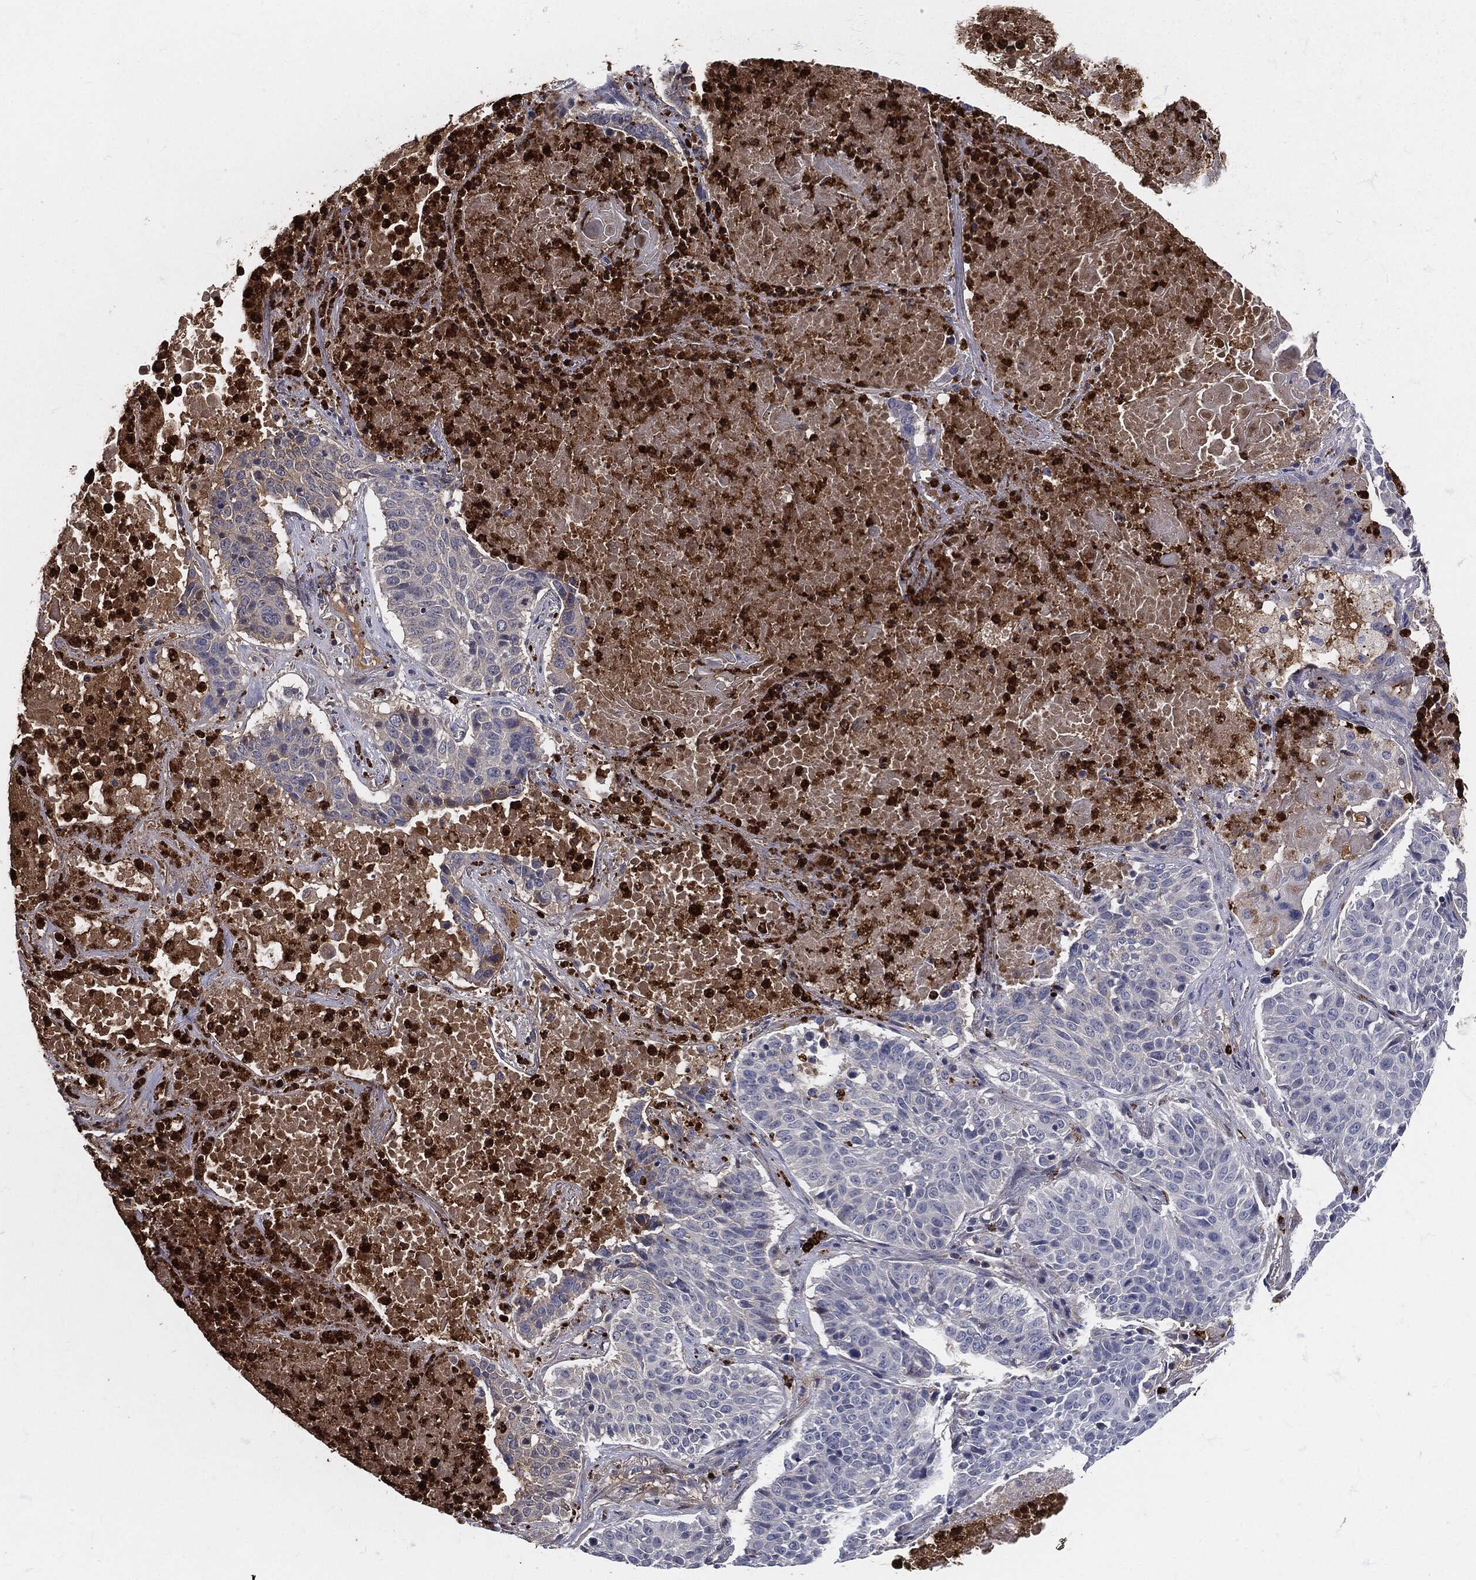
{"staining": {"intensity": "negative", "quantity": "none", "location": "none"}, "tissue": "lung cancer", "cell_type": "Tumor cells", "image_type": "cancer", "snomed": [{"axis": "morphology", "description": "Squamous cell carcinoma, NOS"}, {"axis": "topography", "description": "Lung"}], "caption": "Tumor cells are negative for brown protein staining in squamous cell carcinoma (lung).", "gene": "MPO", "patient": {"sex": "male", "age": 64}}